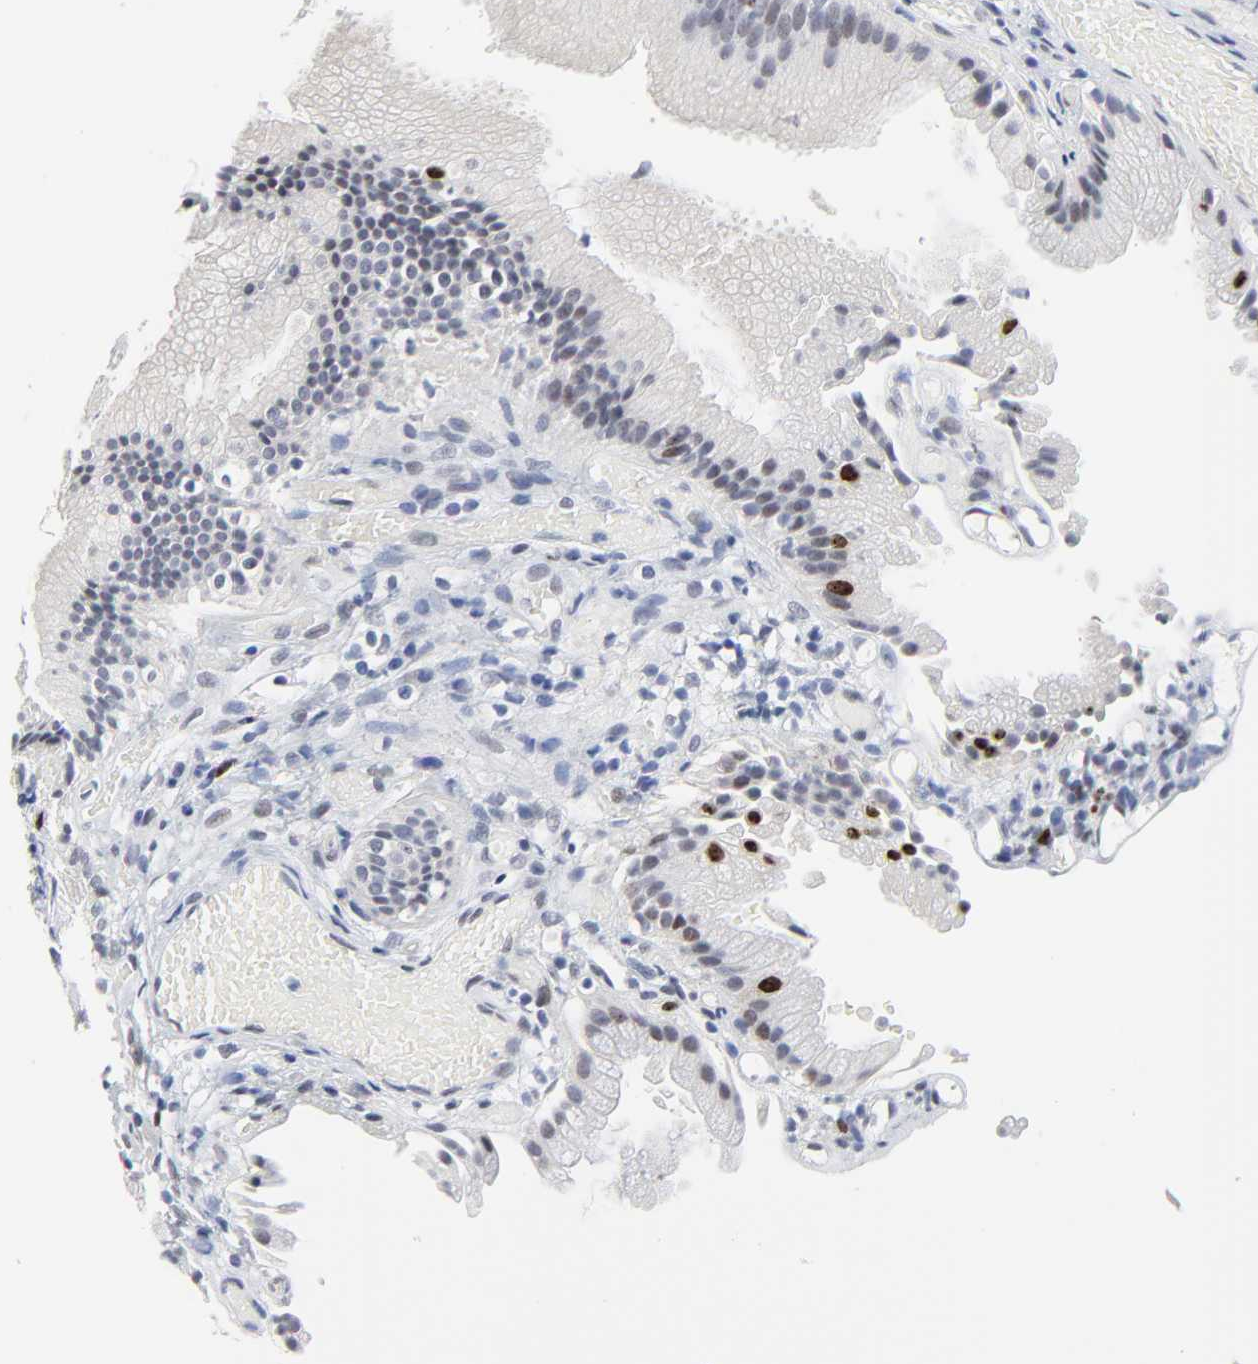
{"staining": {"intensity": "weak", "quantity": "<25%", "location": "nuclear"}, "tissue": "gallbladder", "cell_type": "Glandular cells", "image_type": "normal", "snomed": [{"axis": "morphology", "description": "Normal tissue, NOS"}, {"axis": "topography", "description": "Gallbladder"}], "caption": "A high-resolution photomicrograph shows immunohistochemistry staining of unremarkable gallbladder, which displays no significant positivity in glandular cells.", "gene": "ZNF589", "patient": {"sex": "male", "age": 65}}